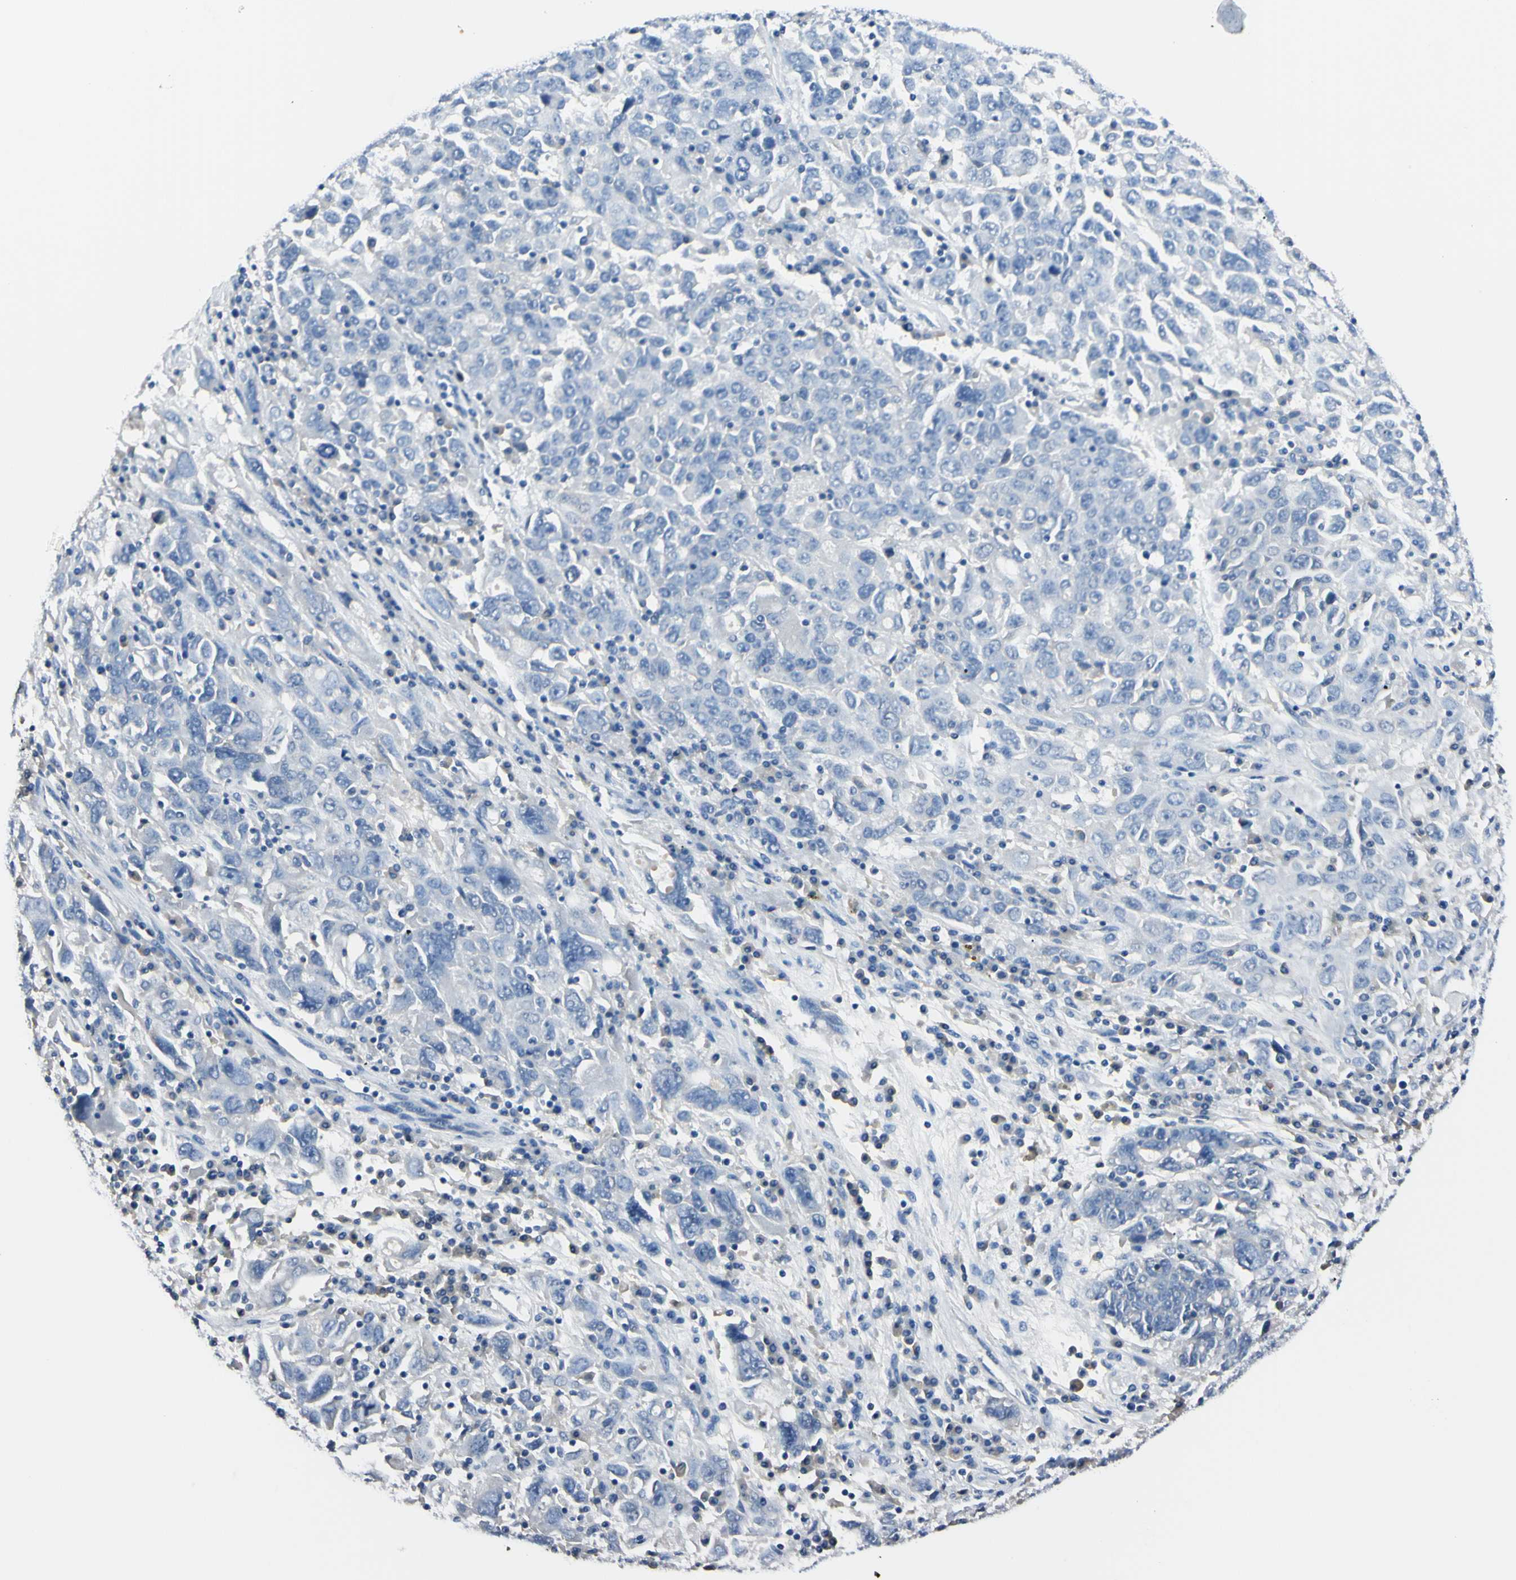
{"staining": {"intensity": "negative", "quantity": "none", "location": "none"}, "tissue": "ovarian cancer", "cell_type": "Tumor cells", "image_type": "cancer", "snomed": [{"axis": "morphology", "description": "Carcinoma, endometroid"}, {"axis": "topography", "description": "Ovary"}], "caption": "Immunohistochemistry (IHC) image of neoplastic tissue: human ovarian cancer (endometroid carcinoma) stained with DAB demonstrates no significant protein positivity in tumor cells.", "gene": "FOLH1", "patient": {"sex": "female", "age": 62}}